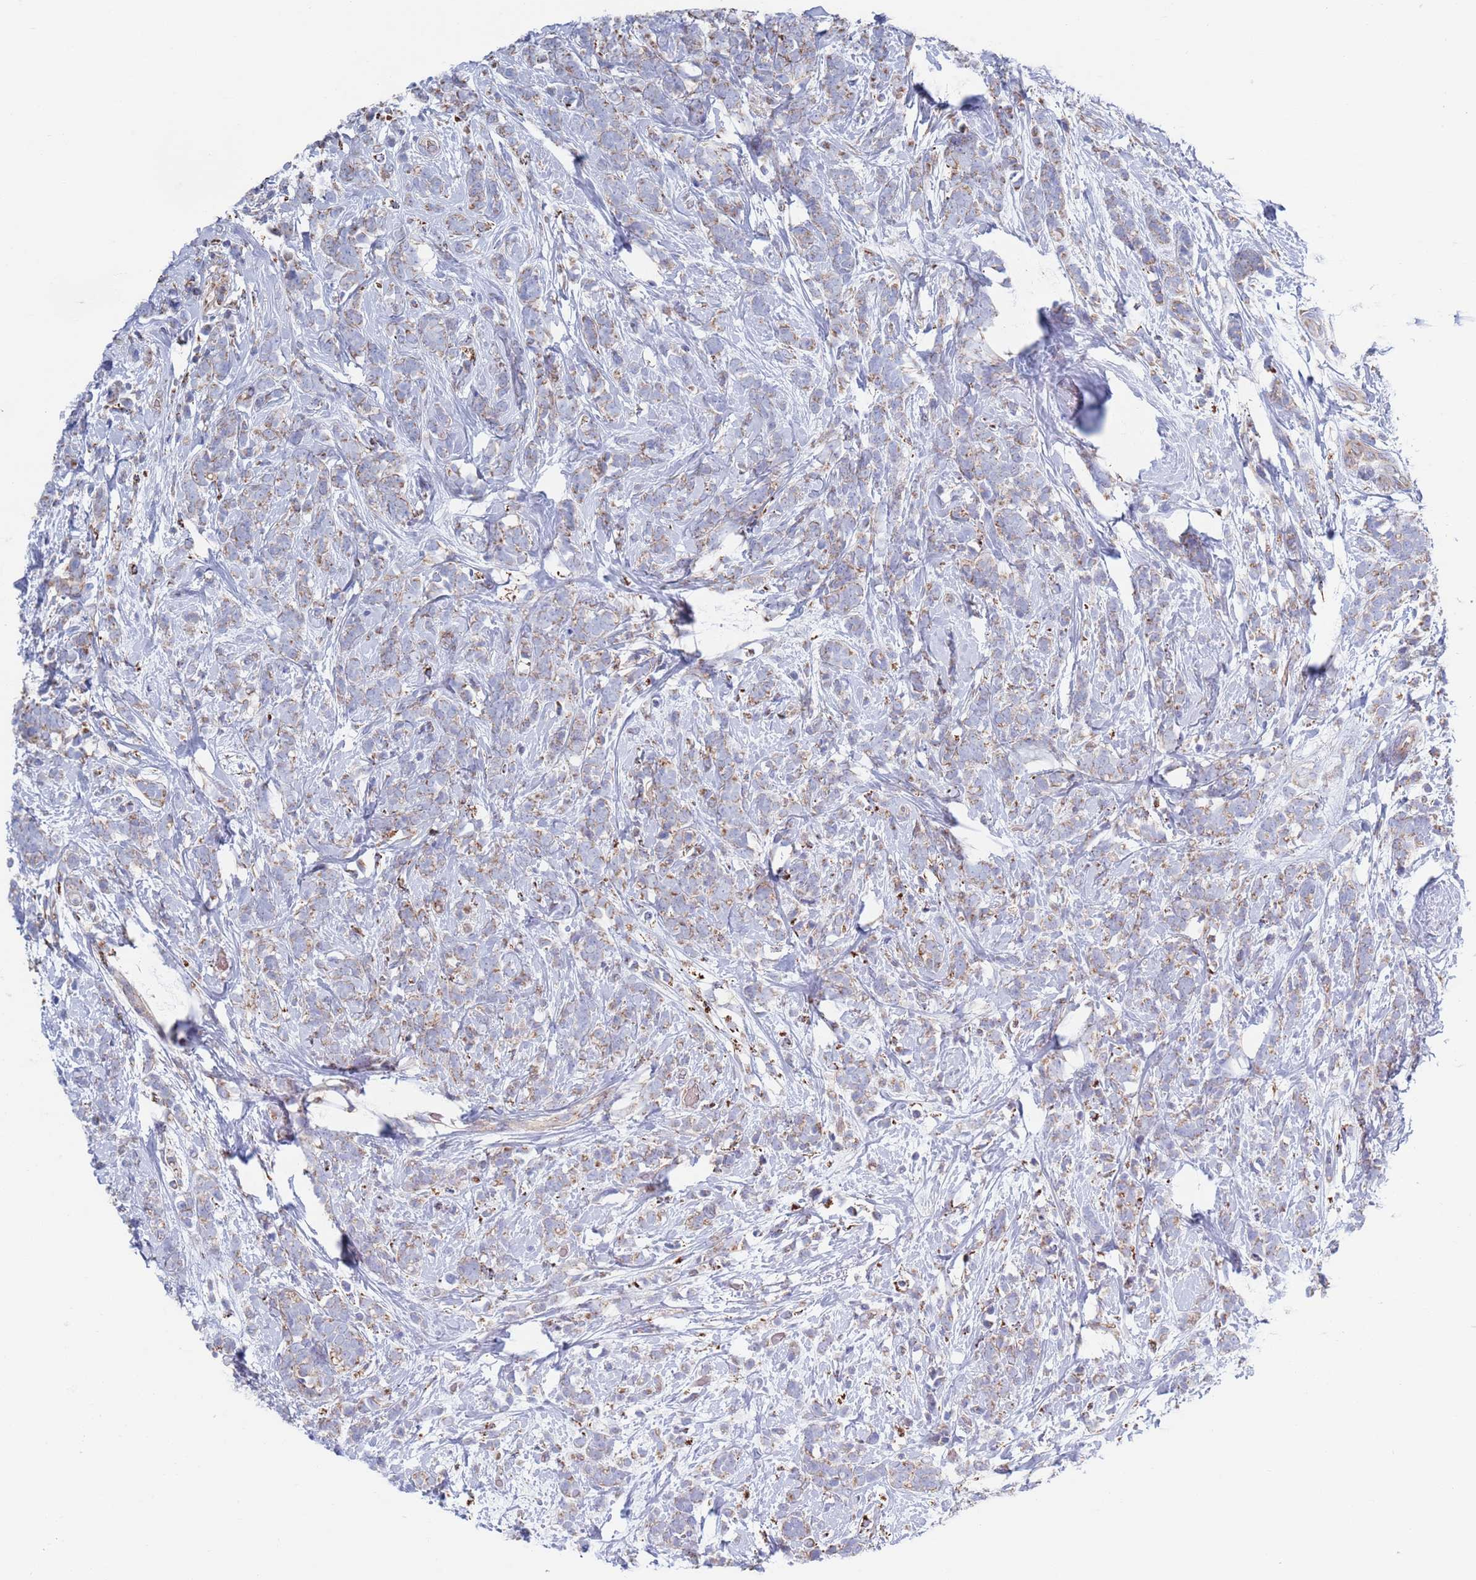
{"staining": {"intensity": "weak", "quantity": "<25%", "location": "cytoplasmic/membranous"}, "tissue": "breast cancer", "cell_type": "Tumor cells", "image_type": "cancer", "snomed": [{"axis": "morphology", "description": "Lobular carcinoma"}, {"axis": "topography", "description": "Breast"}], "caption": "High power microscopy image of an IHC histopathology image of breast lobular carcinoma, revealing no significant staining in tumor cells.", "gene": "CHCHD6", "patient": {"sex": "female", "age": 58}}